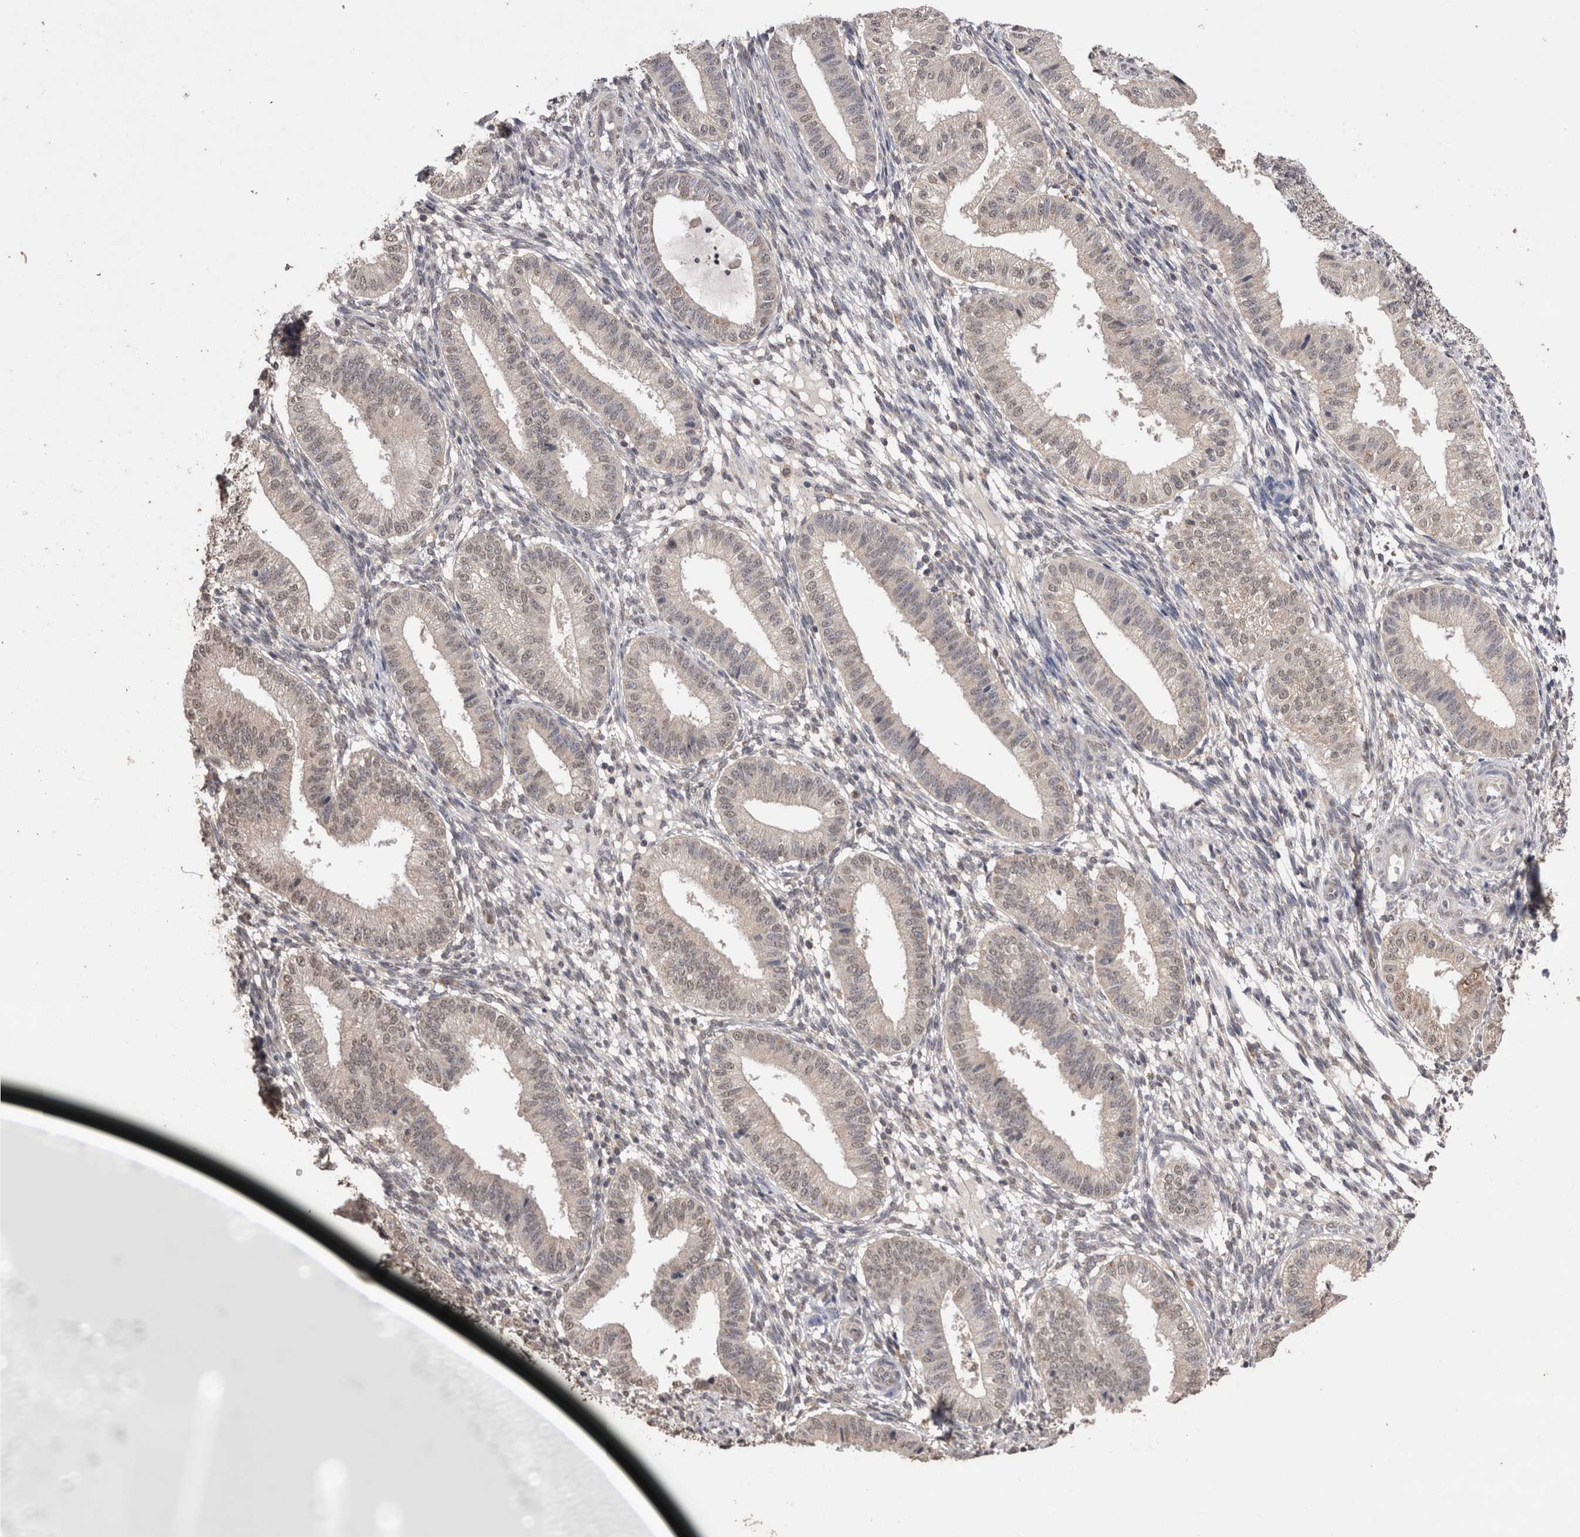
{"staining": {"intensity": "weak", "quantity": "25%-75%", "location": "nuclear"}, "tissue": "endometrium", "cell_type": "Cells in endometrial stroma", "image_type": "normal", "snomed": [{"axis": "morphology", "description": "Normal tissue, NOS"}, {"axis": "topography", "description": "Endometrium"}], "caption": "This is an image of IHC staining of normal endometrium, which shows weak positivity in the nuclear of cells in endometrial stroma.", "gene": "GRK5", "patient": {"sex": "female", "age": 39}}